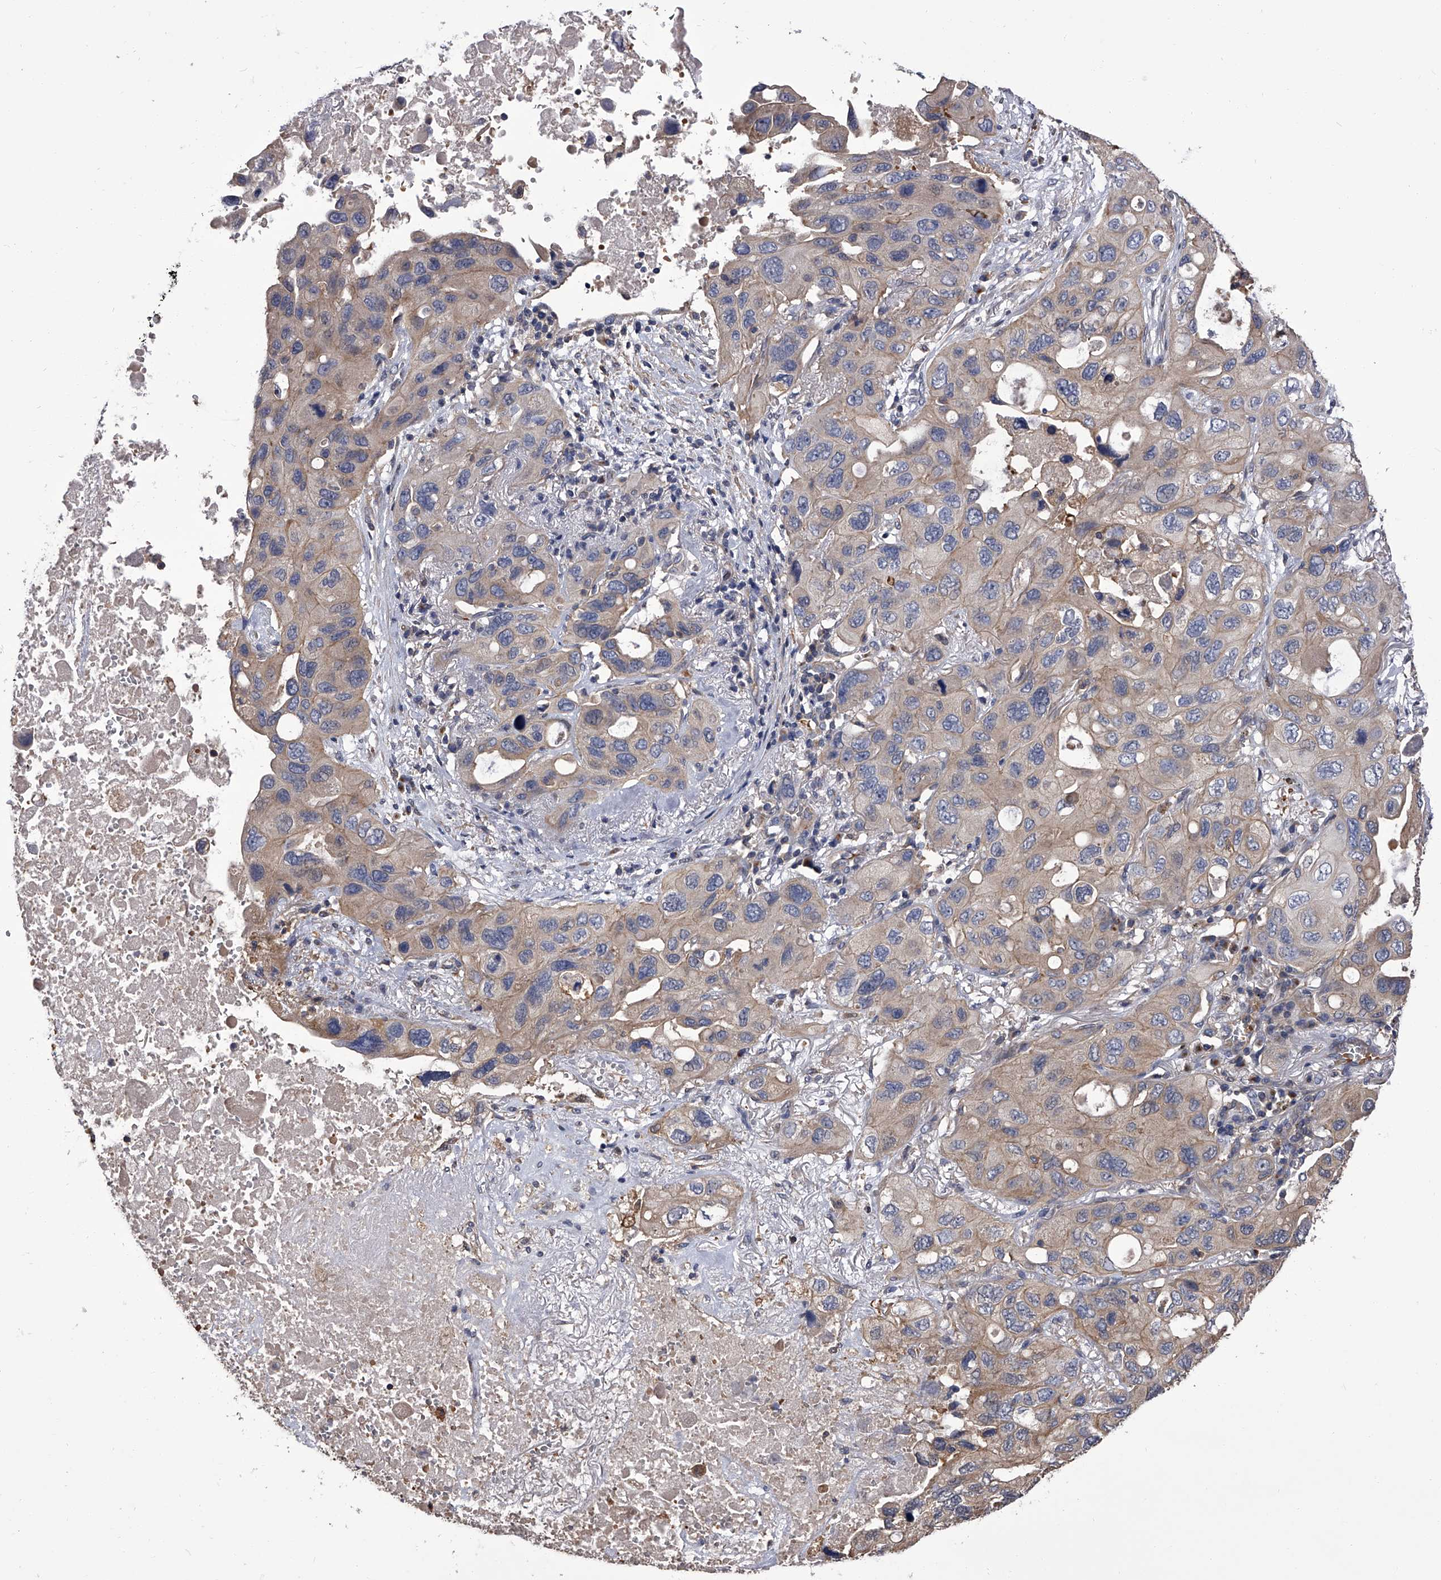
{"staining": {"intensity": "weak", "quantity": ">75%", "location": "cytoplasmic/membranous"}, "tissue": "lung cancer", "cell_type": "Tumor cells", "image_type": "cancer", "snomed": [{"axis": "morphology", "description": "Squamous cell carcinoma, NOS"}, {"axis": "topography", "description": "Lung"}], "caption": "Protein expression analysis of human lung squamous cell carcinoma reveals weak cytoplasmic/membranous positivity in approximately >75% of tumor cells.", "gene": "STK36", "patient": {"sex": "female", "age": 73}}